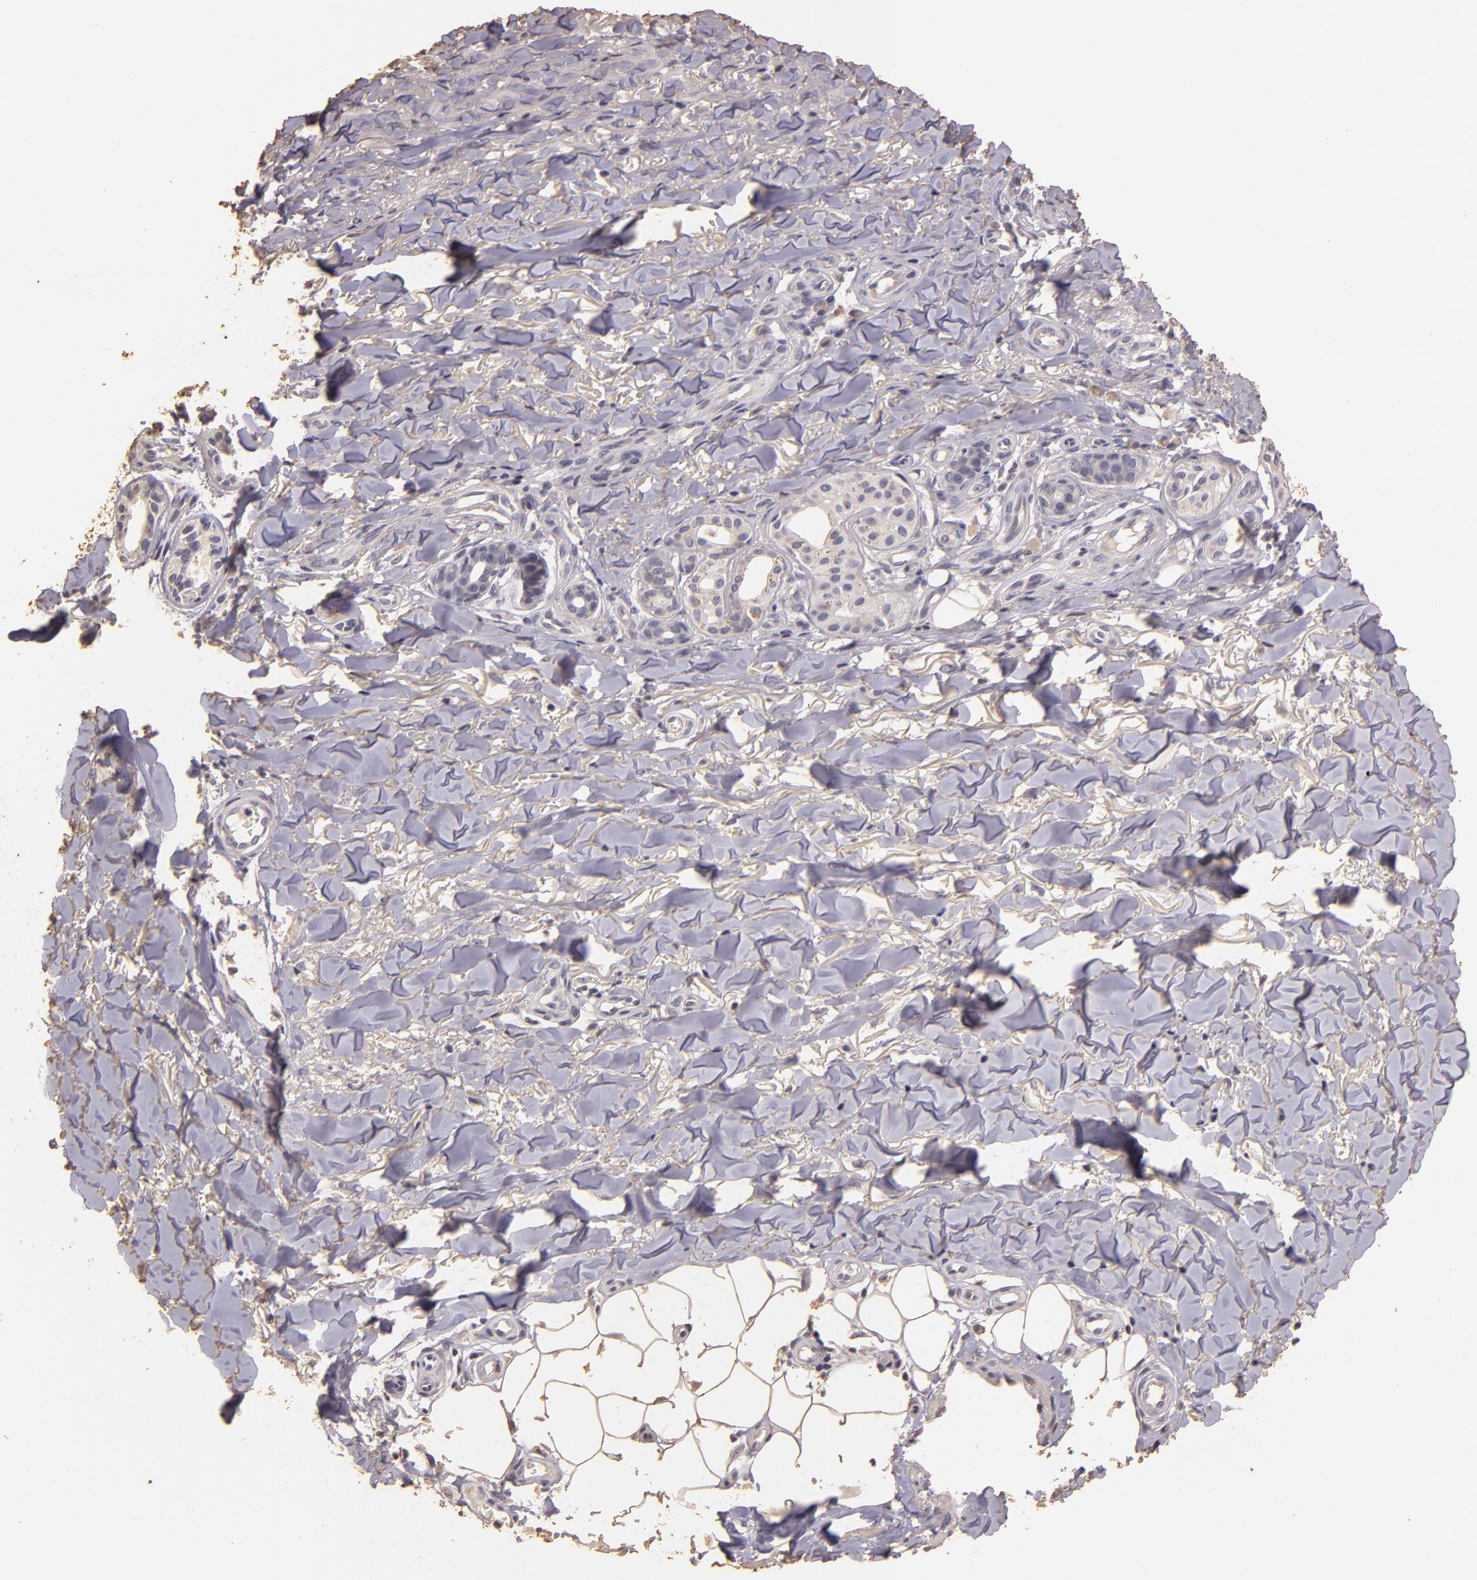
{"staining": {"intensity": "negative", "quantity": "none", "location": "none"}, "tissue": "skin cancer", "cell_type": "Tumor cells", "image_type": "cancer", "snomed": [{"axis": "morphology", "description": "Basal cell carcinoma"}, {"axis": "topography", "description": "Skin"}], "caption": "Immunohistochemical staining of human skin cancer (basal cell carcinoma) shows no significant positivity in tumor cells.", "gene": "BCL2L13", "patient": {"sex": "male", "age": 81}}